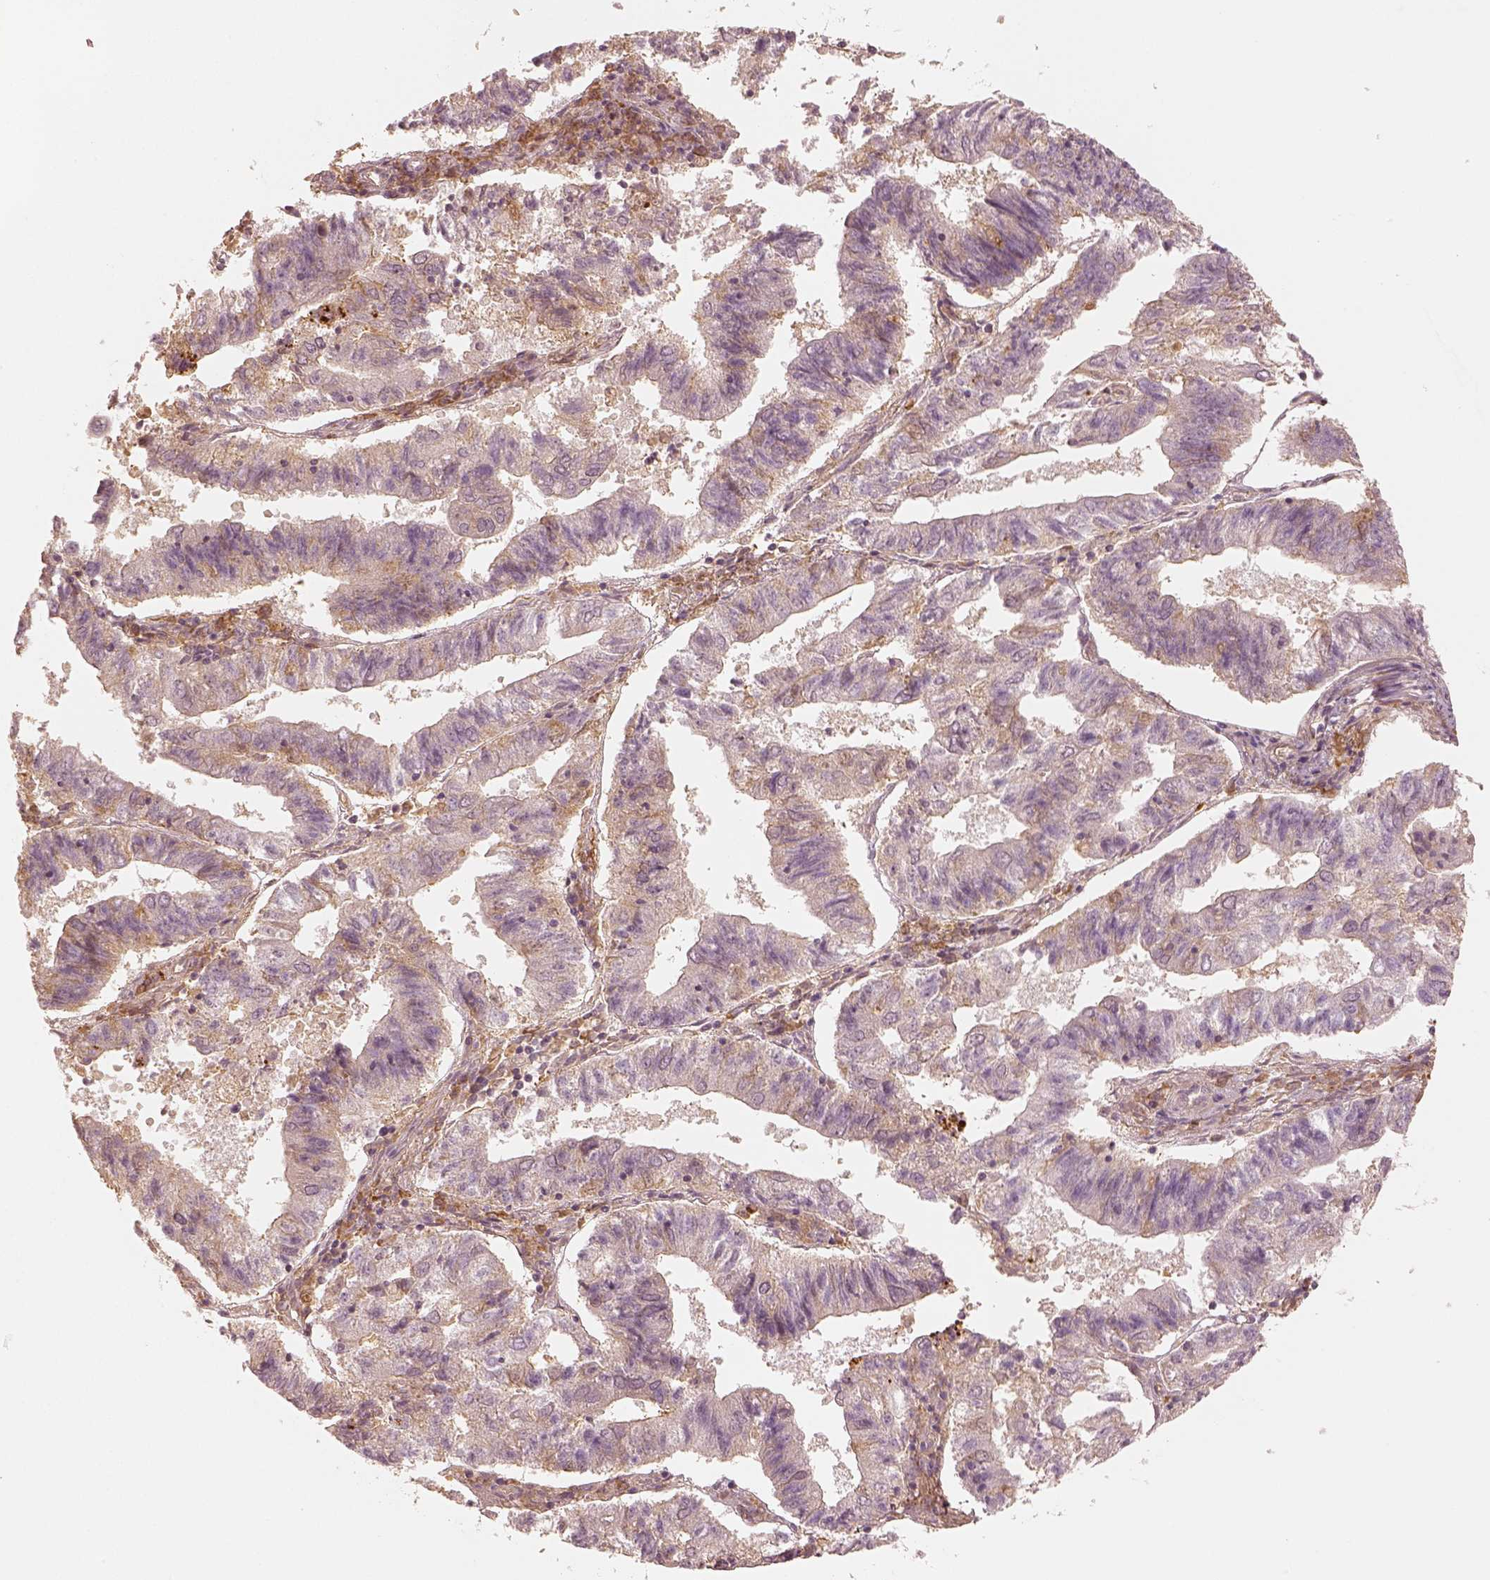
{"staining": {"intensity": "weak", "quantity": "<25%", "location": "cytoplasmic/membranous"}, "tissue": "endometrial cancer", "cell_type": "Tumor cells", "image_type": "cancer", "snomed": [{"axis": "morphology", "description": "Adenocarcinoma, NOS"}, {"axis": "topography", "description": "Endometrium"}], "caption": "Protein analysis of endometrial cancer (adenocarcinoma) reveals no significant expression in tumor cells.", "gene": "GORASP2", "patient": {"sex": "female", "age": 82}}